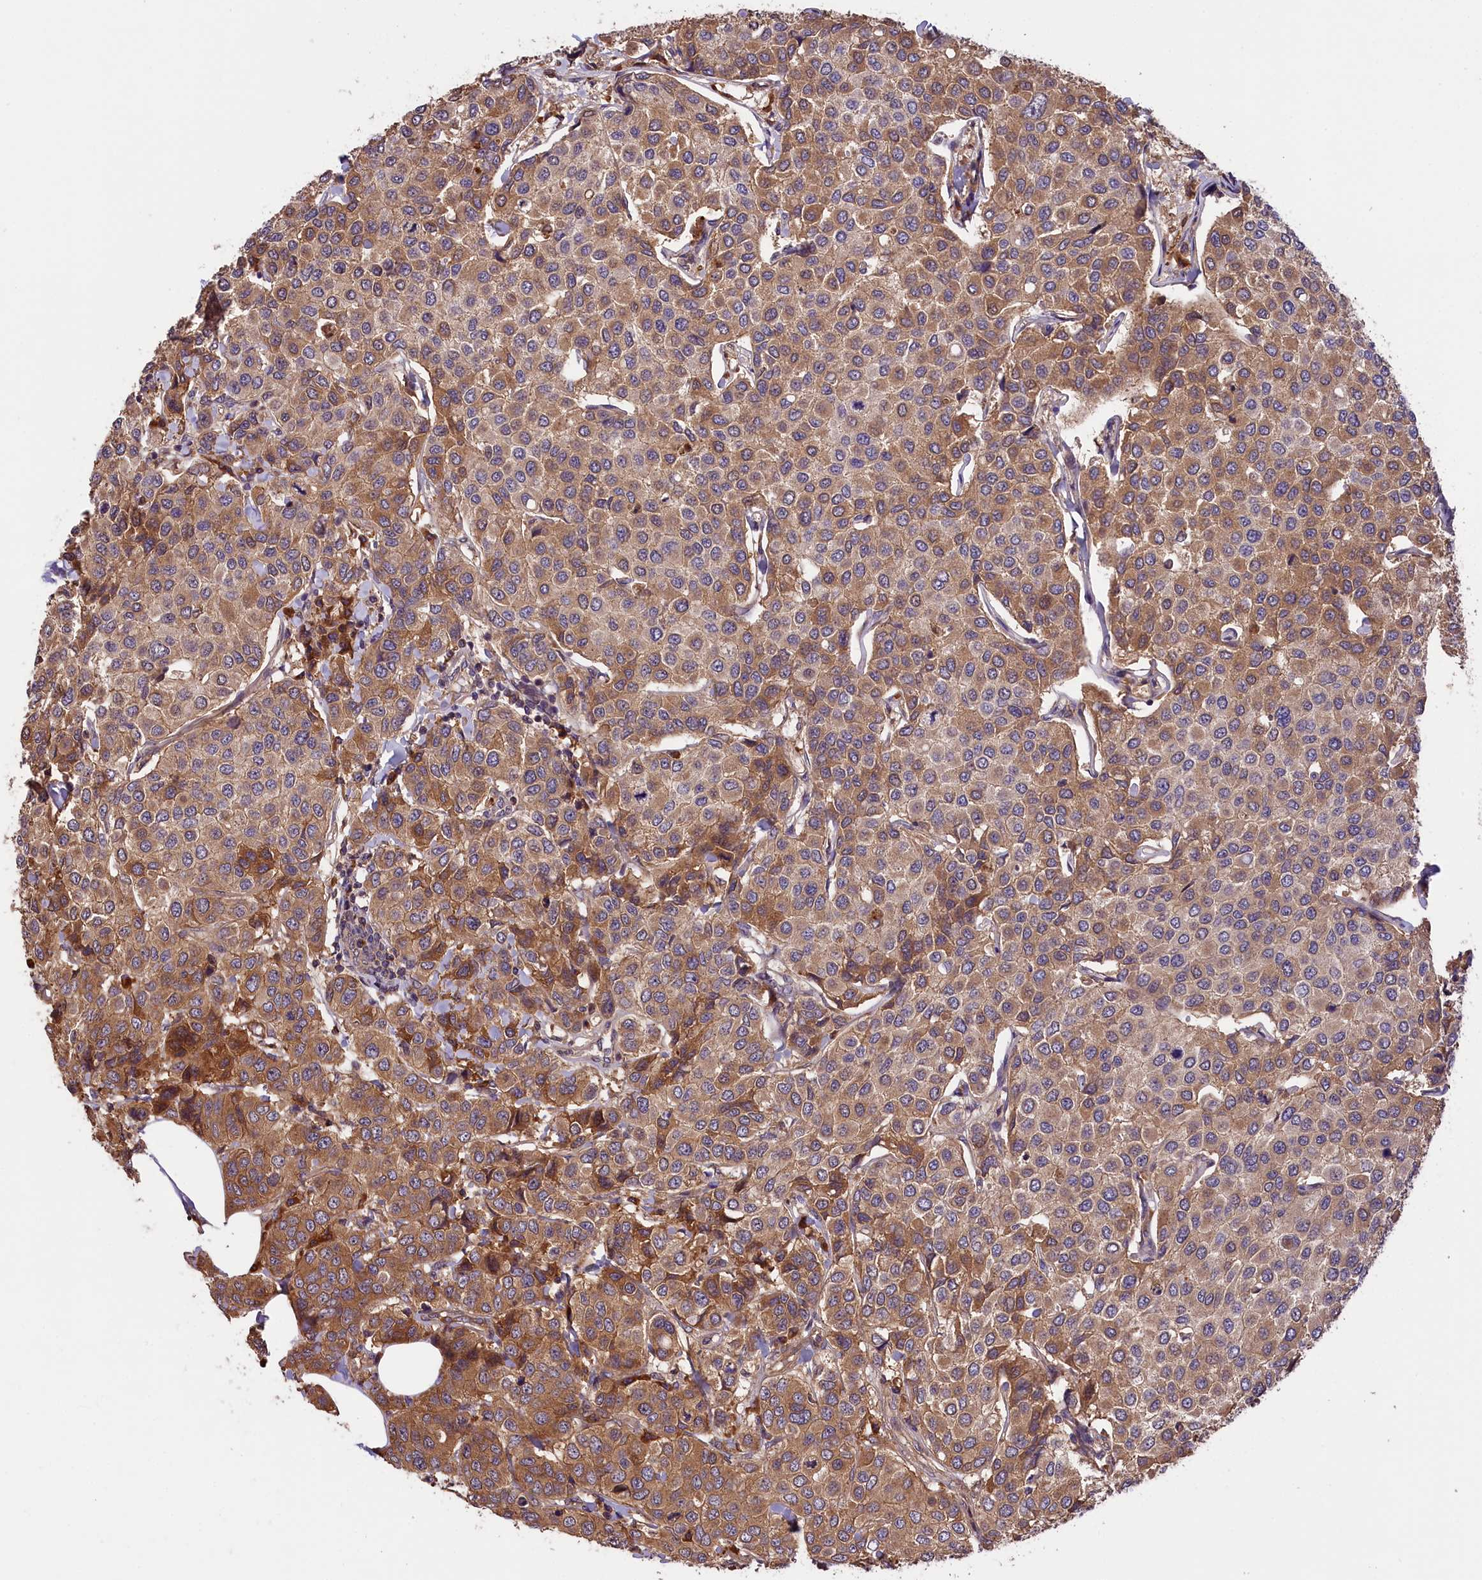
{"staining": {"intensity": "moderate", "quantity": ">75%", "location": "cytoplasmic/membranous"}, "tissue": "breast cancer", "cell_type": "Tumor cells", "image_type": "cancer", "snomed": [{"axis": "morphology", "description": "Duct carcinoma"}, {"axis": "topography", "description": "Breast"}], "caption": "Protein expression analysis of breast cancer (invasive ductal carcinoma) demonstrates moderate cytoplasmic/membranous staining in approximately >75% of tumor cells. (brown staining indicates protein expression, while blue staining denotes nuclei).", "gene": "SETD6", "patient": {"sex": "female", "age": 55}}